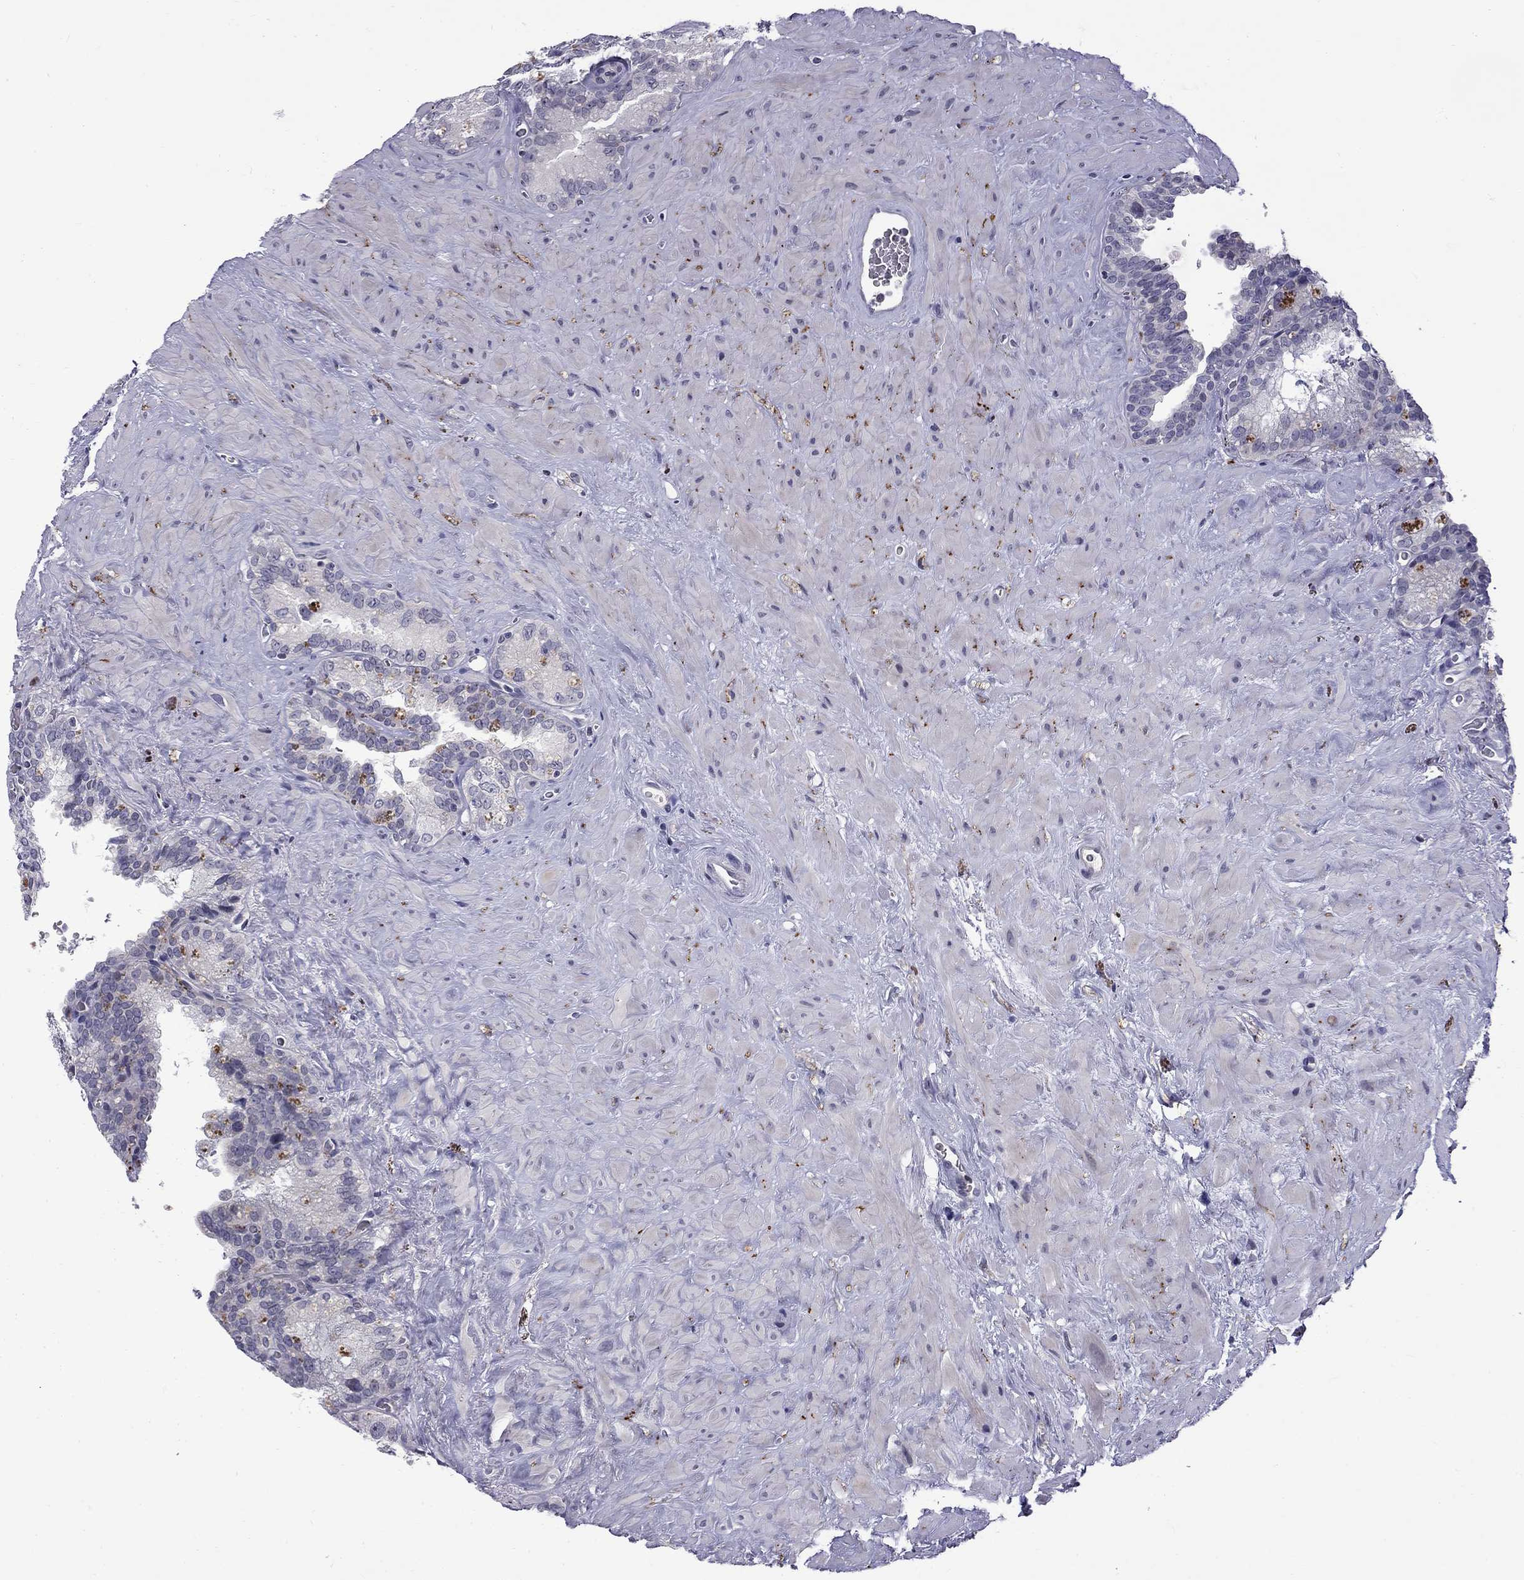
{"staining": {"intensity": "negative", "quantity": "none", "location": "none"}, "tissue": "seminal vesicle", "cell_type": "Glandular cells", "image_type": "normal", "snomed": [{"axis": "morphology", "description": "Normal tissue, NOS"}, {"axis": "topography", "description": "Prostate"}, {"axis": "topography", "description": "Seminal veicle"}], "caption": "Immunohistochemistry of benign seminal vesicle exhibits no expression in glandular cells.", "gene": "RTL9", "patient": {"sex": "male", "age": 71}}